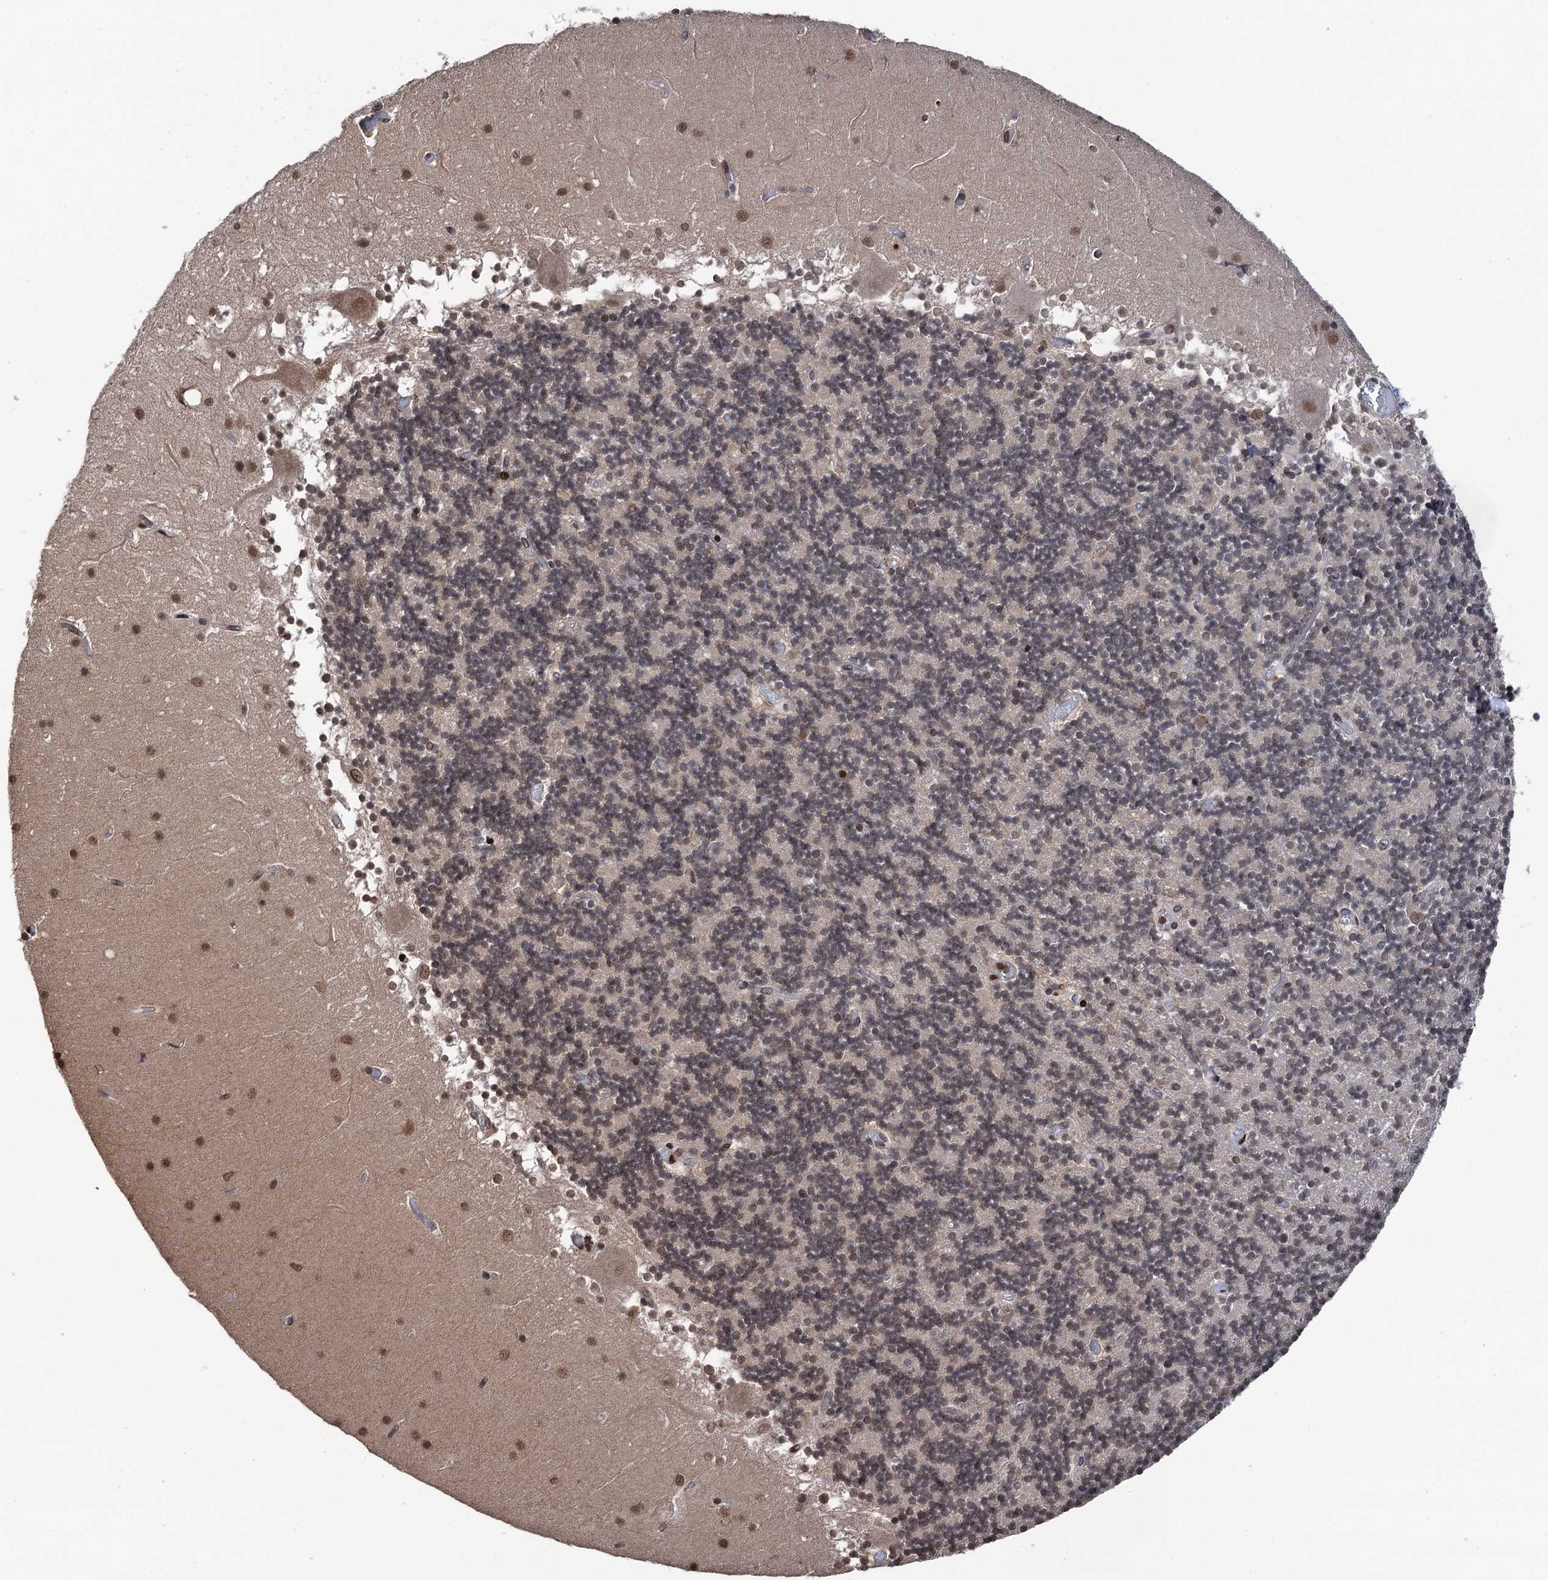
{"staining": {"intensity": "weak", "quantity": "25%-75%", "location": "cytoplasmic/membranous,nuclear"}, "tissue": "cerebellum", "cell_type": "Cells in granular layer", "image_type": "normal", "snomed": [{"axis": "morphology", "description": "Normal tissue, NOS"}, {"axis": "topography", "description": "Cerebellum"}], "caption": "A low amount of weak cytoplasmic/membranous,nuclear positivity is present in about 25%-75% of cells in granular layer in benign cerebellum. Nuclei are stained in blue.", "gene": "CCDC77", "patient": {"sex": "female", "age": 28}}